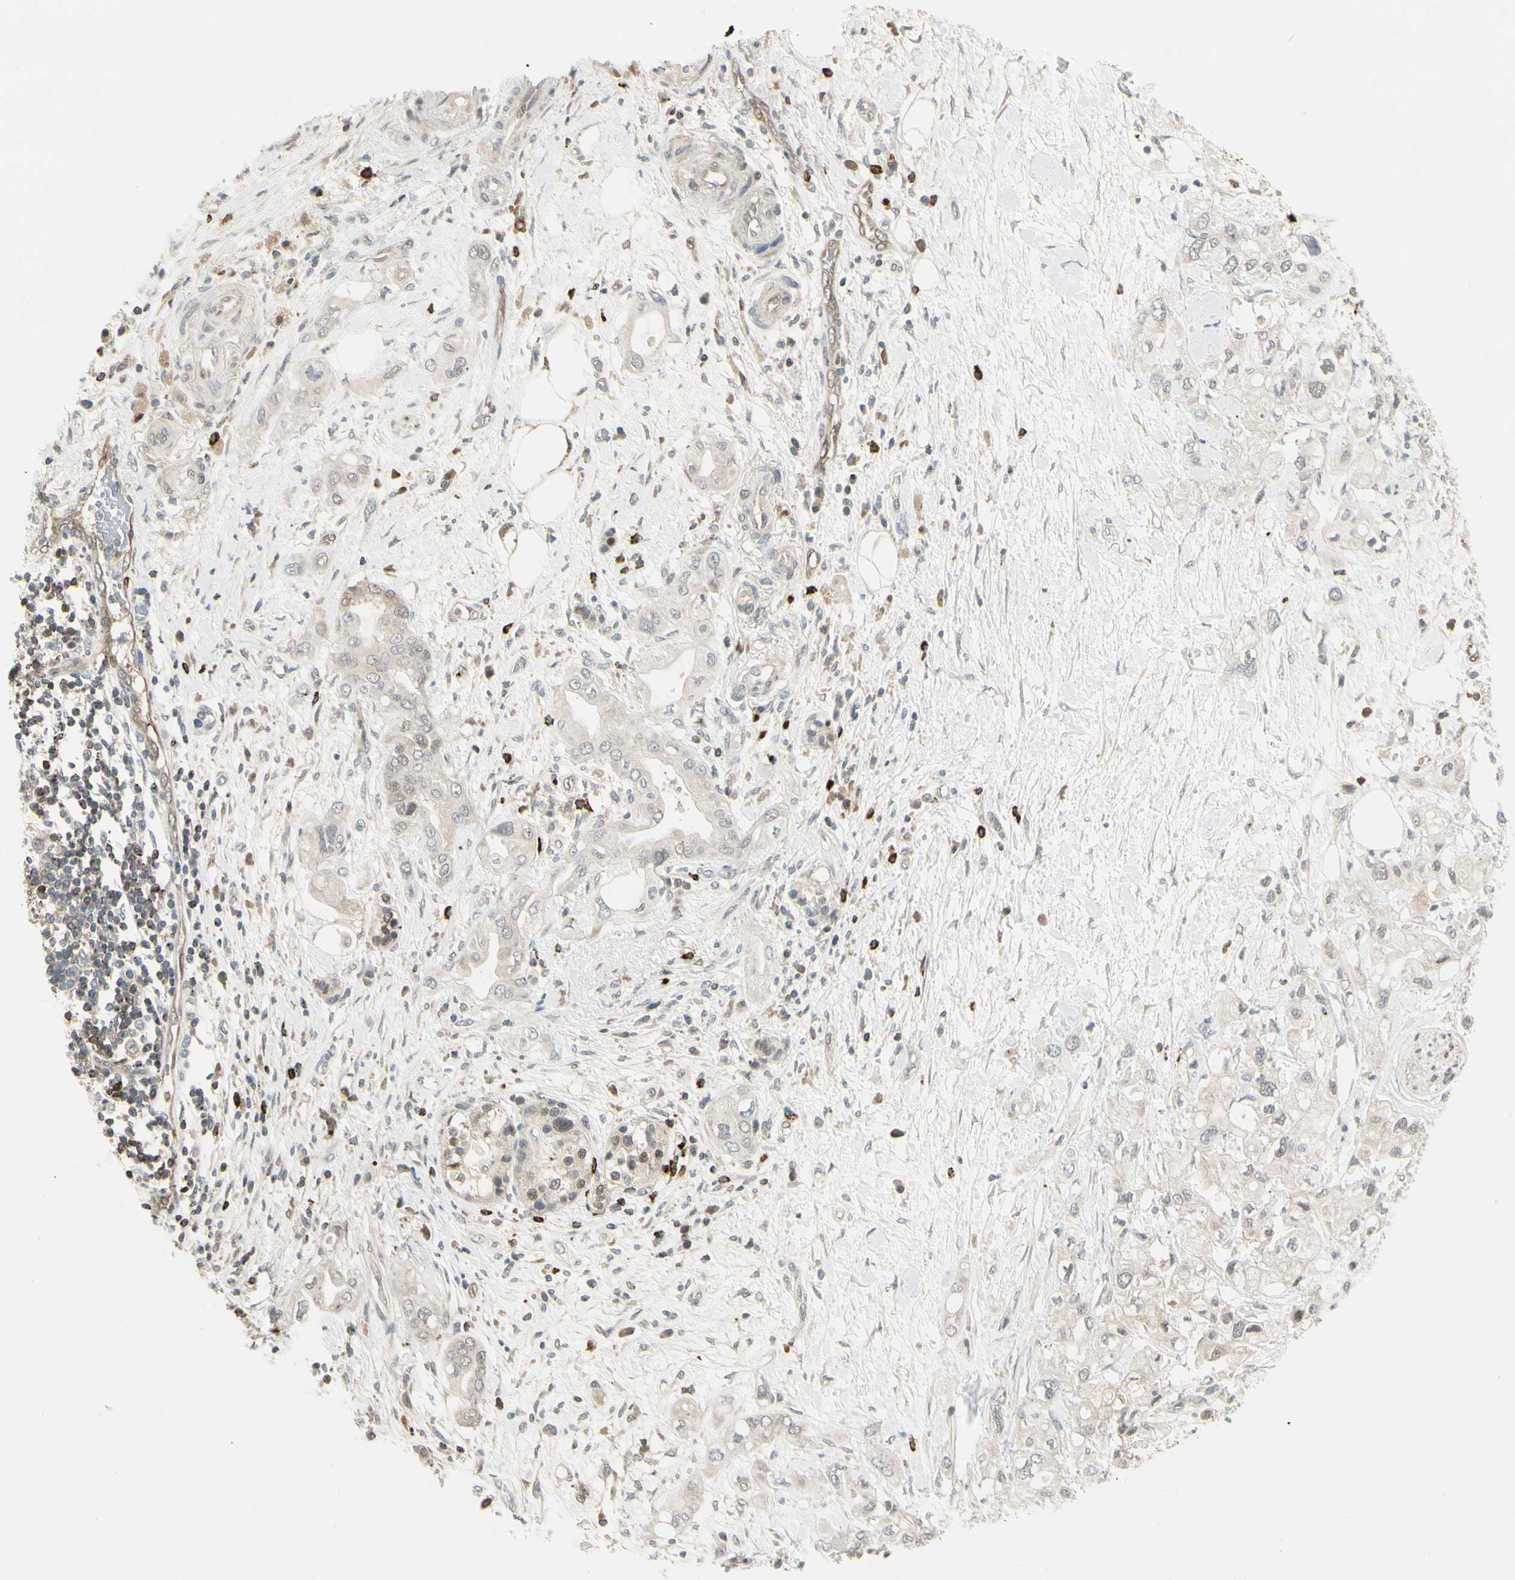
{"staining": {"intensity": "weak", "quantity": "<25%", "location": "cytoplasmic/membranous"}, "tissue": "pancreatic cancer", "cell_type": "Tumor cells", "image_type": "cancer", "snomed": [{"axis": "morphology", "description": "Adenocarcinoma, NOS"}, {"axis": "topography", "description": "Pancreas"}], "caption": "Human adenocarcinoma (pancreatic) stained for a protein using IHC exhibits no positivity in tumor cells.", "gene": "EVC", "patient": {"sex": "female", "age": 56}}